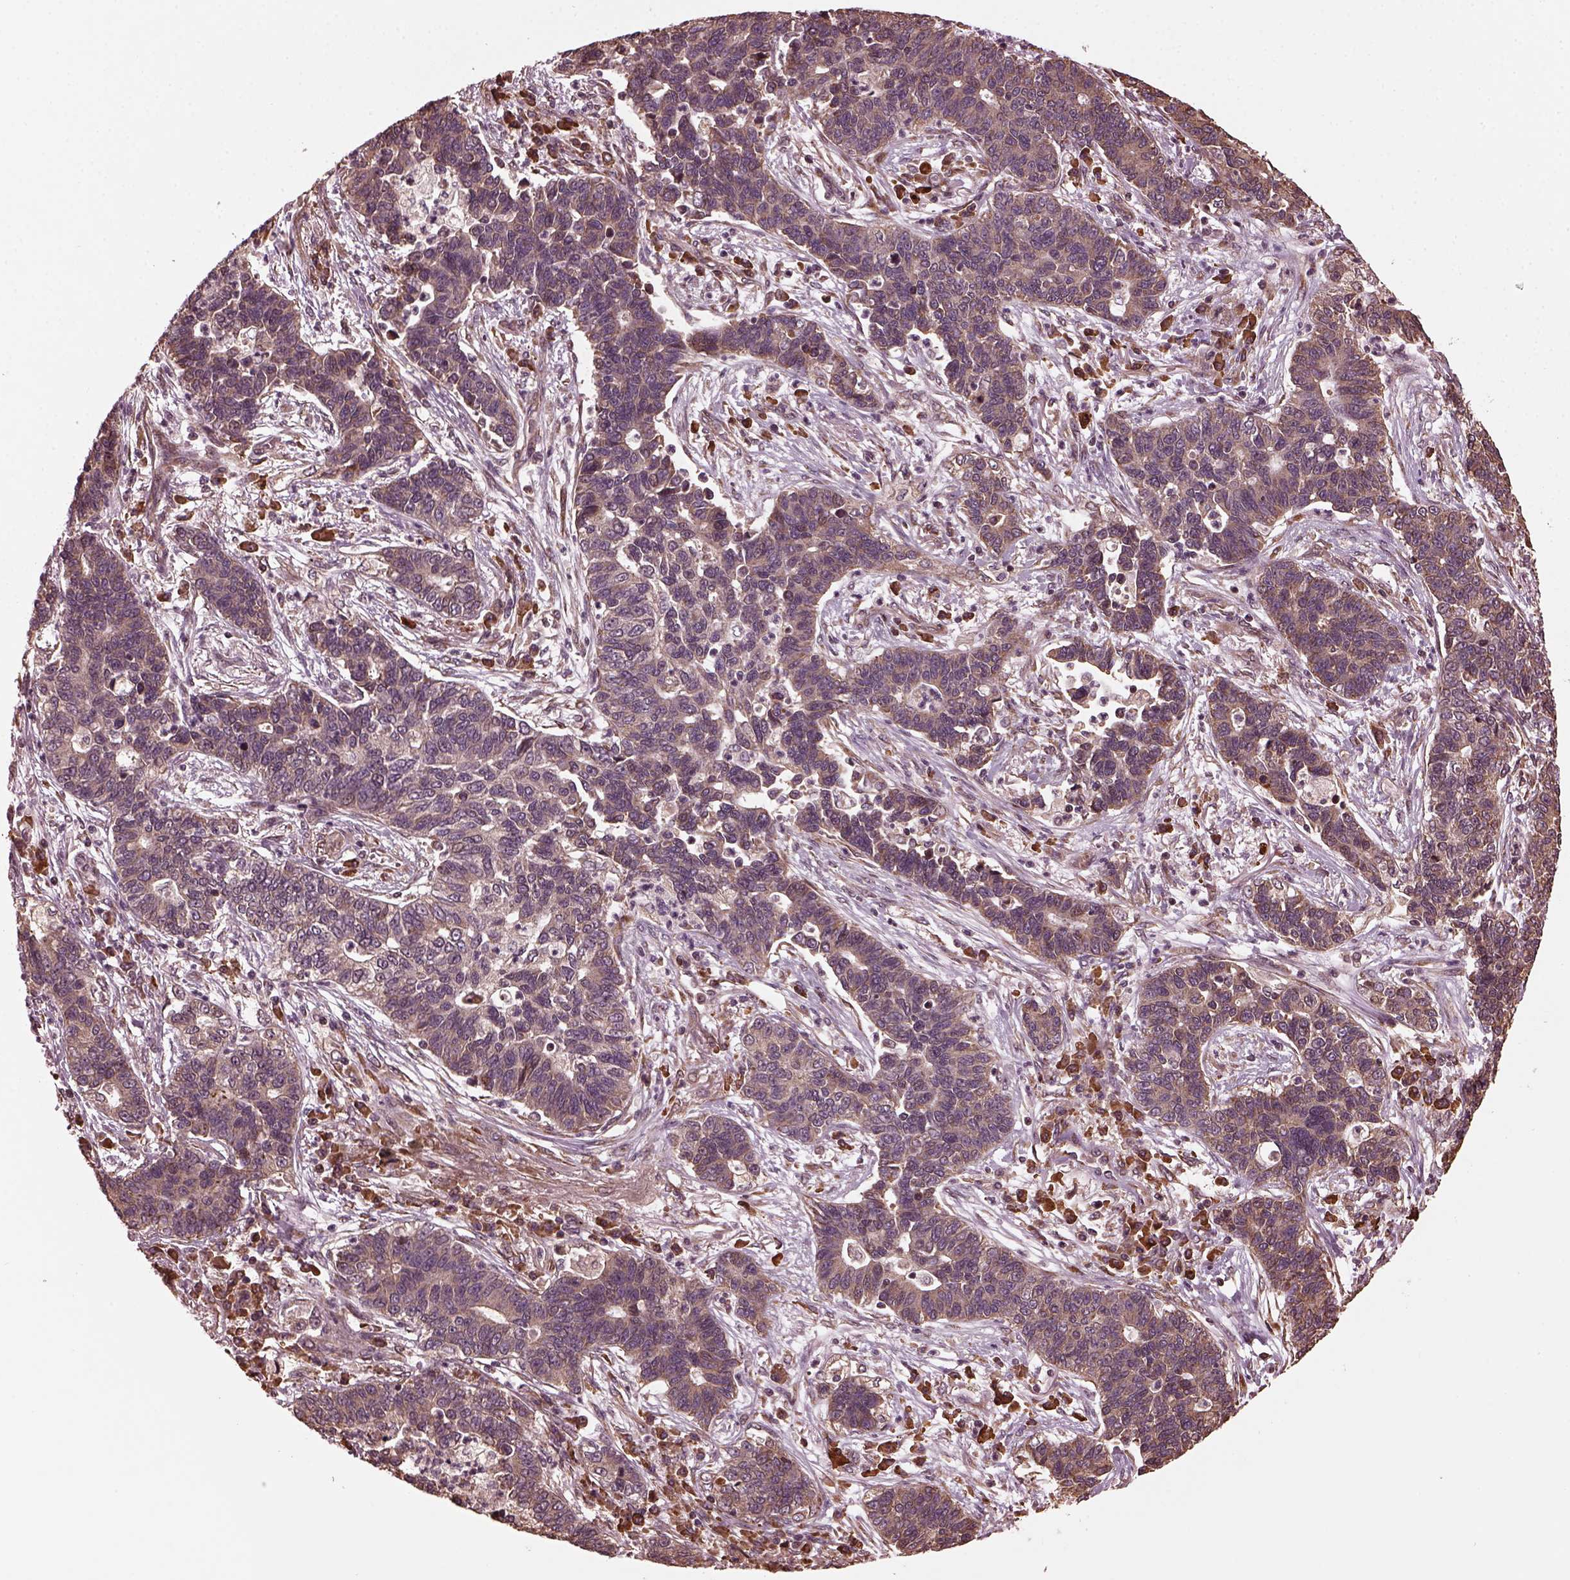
{"staining": {"intensity": "weak", "quantity": "25%-75%", "location": "cytoplasmic/membranous"}, "tissue": "lung cancer", "cell_type": "Tumor cells", "image_type": "cancer", "snomed": [{"axis": "morphology", "description": "Adenocarcinoma, NOS"}, {"axis": "topography", "description": "Lung"}], "caption": "An immunohistochemistry photomicrograph of tumor tissue is shown. Protein staining in brown labels weak cytoplasmic/membranous positivity in lung cancer within tumor cells. (IHC, brightfield microscopy, high magnification).", "gene": "ZNF292", "patient": {"sex": "female", "age": 57}}